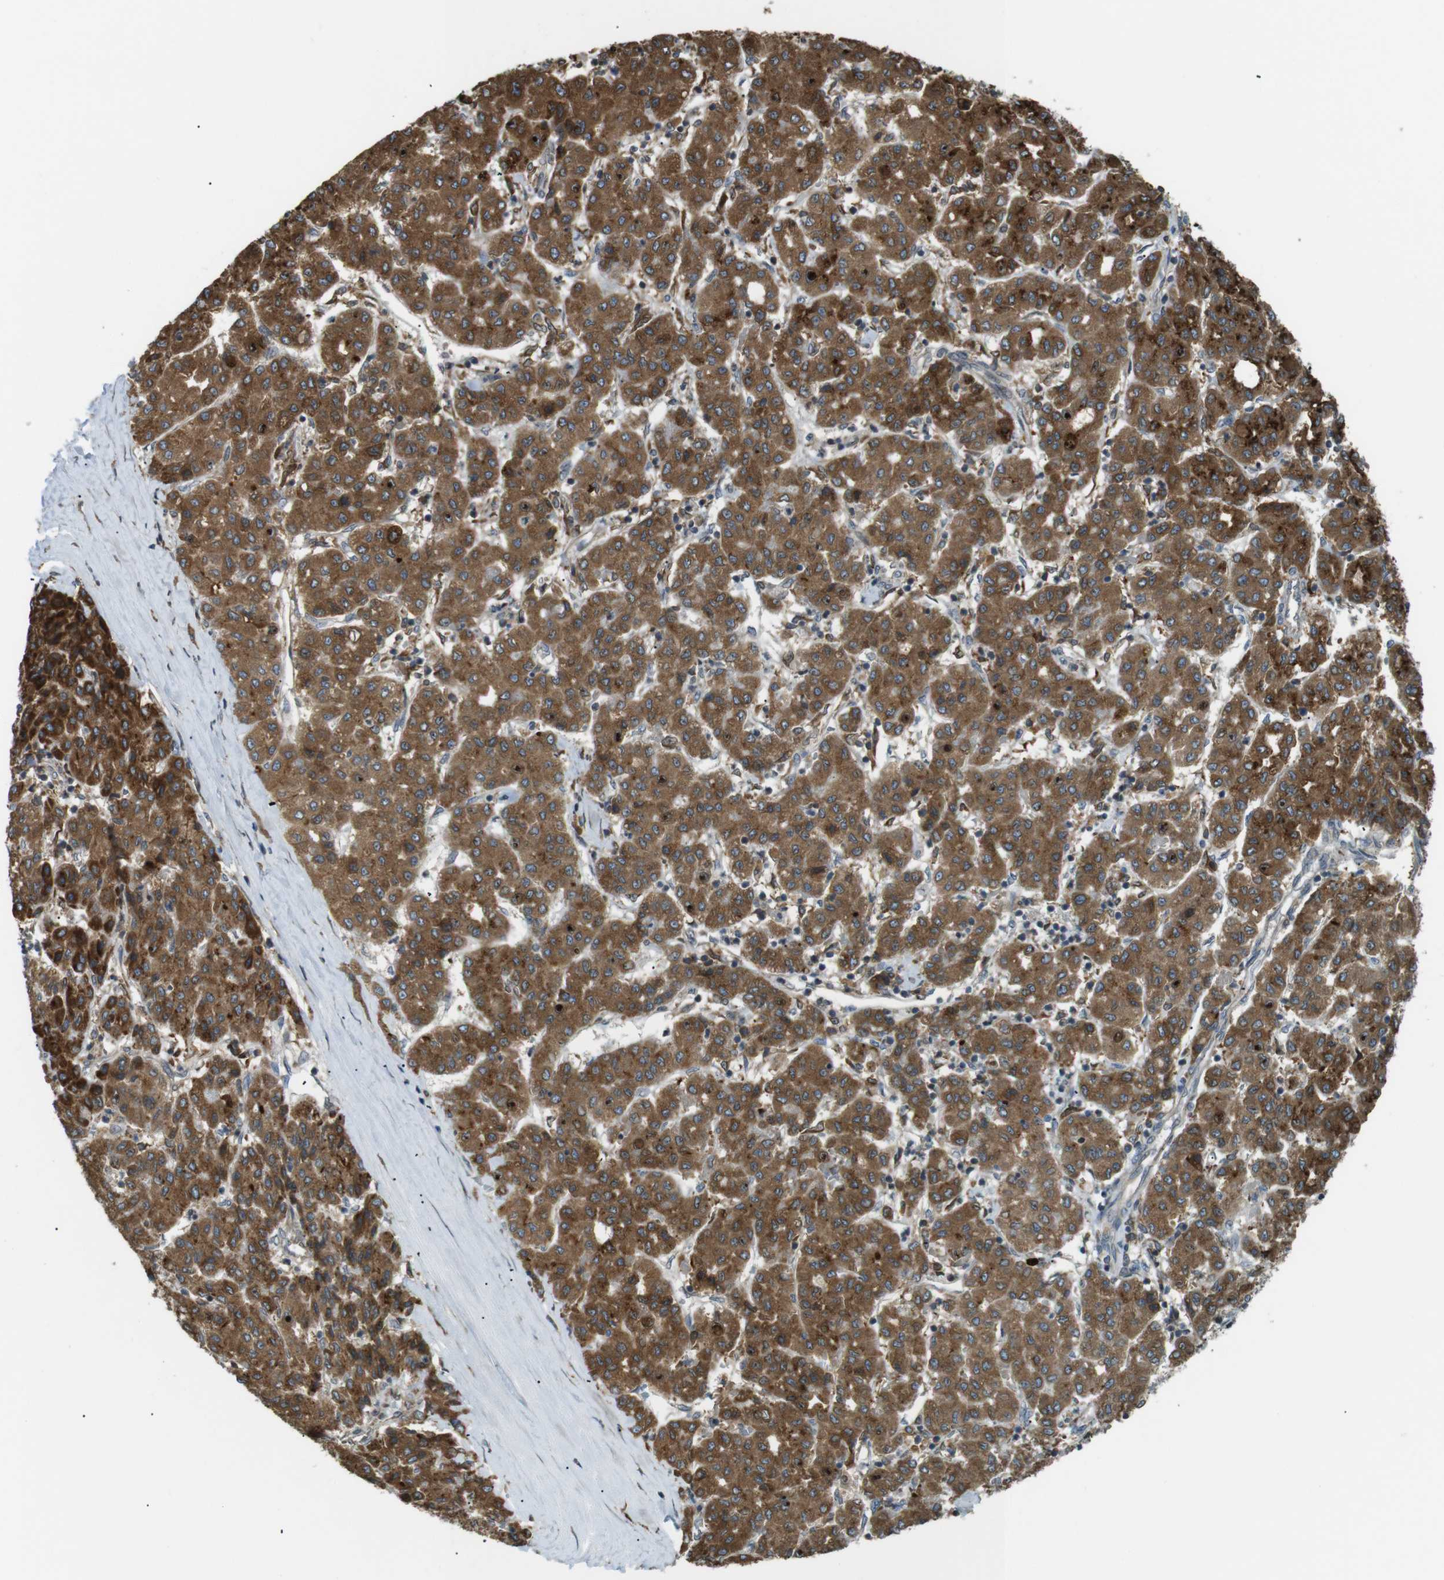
{"staining": {"intensity": "moderate", "quantity": ">75%", "location": "cytoplasmic/membranous"}, "tissue": "liver cancer", "cell_type": "Tumor cells", "image_type": "cancer", "snomed": [{"axis": "morphology", "description": "Carcinoma, Hepatocellular, NOS"}, {"axis": "topography", "description": "Liver"}], "caption": "IHC histopathology image of liver cancer (hepatocellular carcinoma) stained for a protein (brown), which shows medium levels of moderate cytoplasmic/membranous expression in approximately >75% of tumor cells.", "gene": "TMED4", "patient": {"sex": "male", "age": 65}}